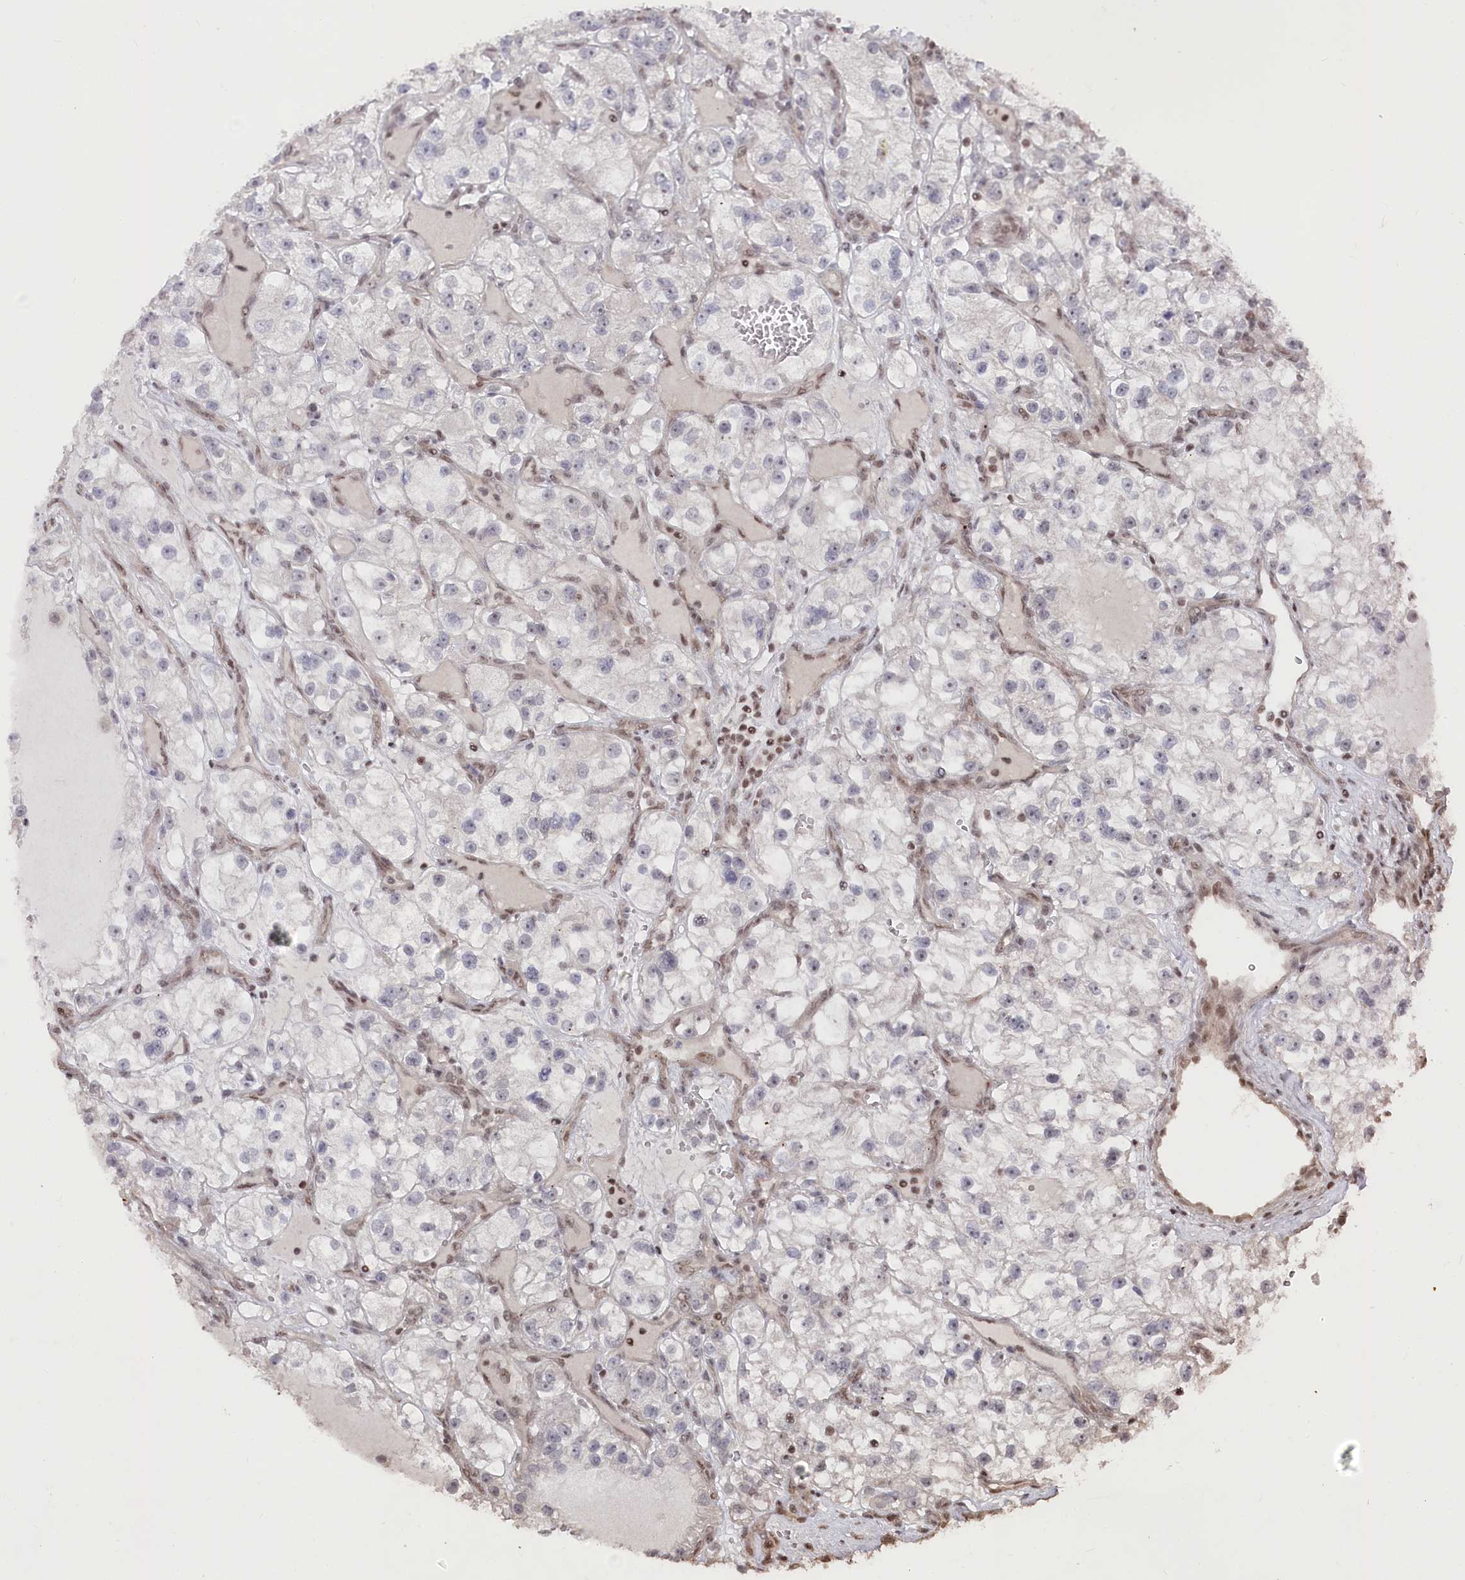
{"staining": {"intensity": "negative", "quantity": "none", "location": "none"}, "tissue": "renal cancer", "cell_type": "Tumor cells", "image_type": "cancer", "snomed": [{"axis": "morphology", "description": "Adenocarcinoma, NOS"}, {"axis": "topography", "description": "Kidney"}], "caption": "An immunohistochemistry (IHC) micrograph of renal cancer (adenocarcinoma) is shown. There is no staining in tumor cells of renal cancer (adenocarcinoma).", "gene": "CGGBP1", "patient": {"sex": "female", "age": 57}}